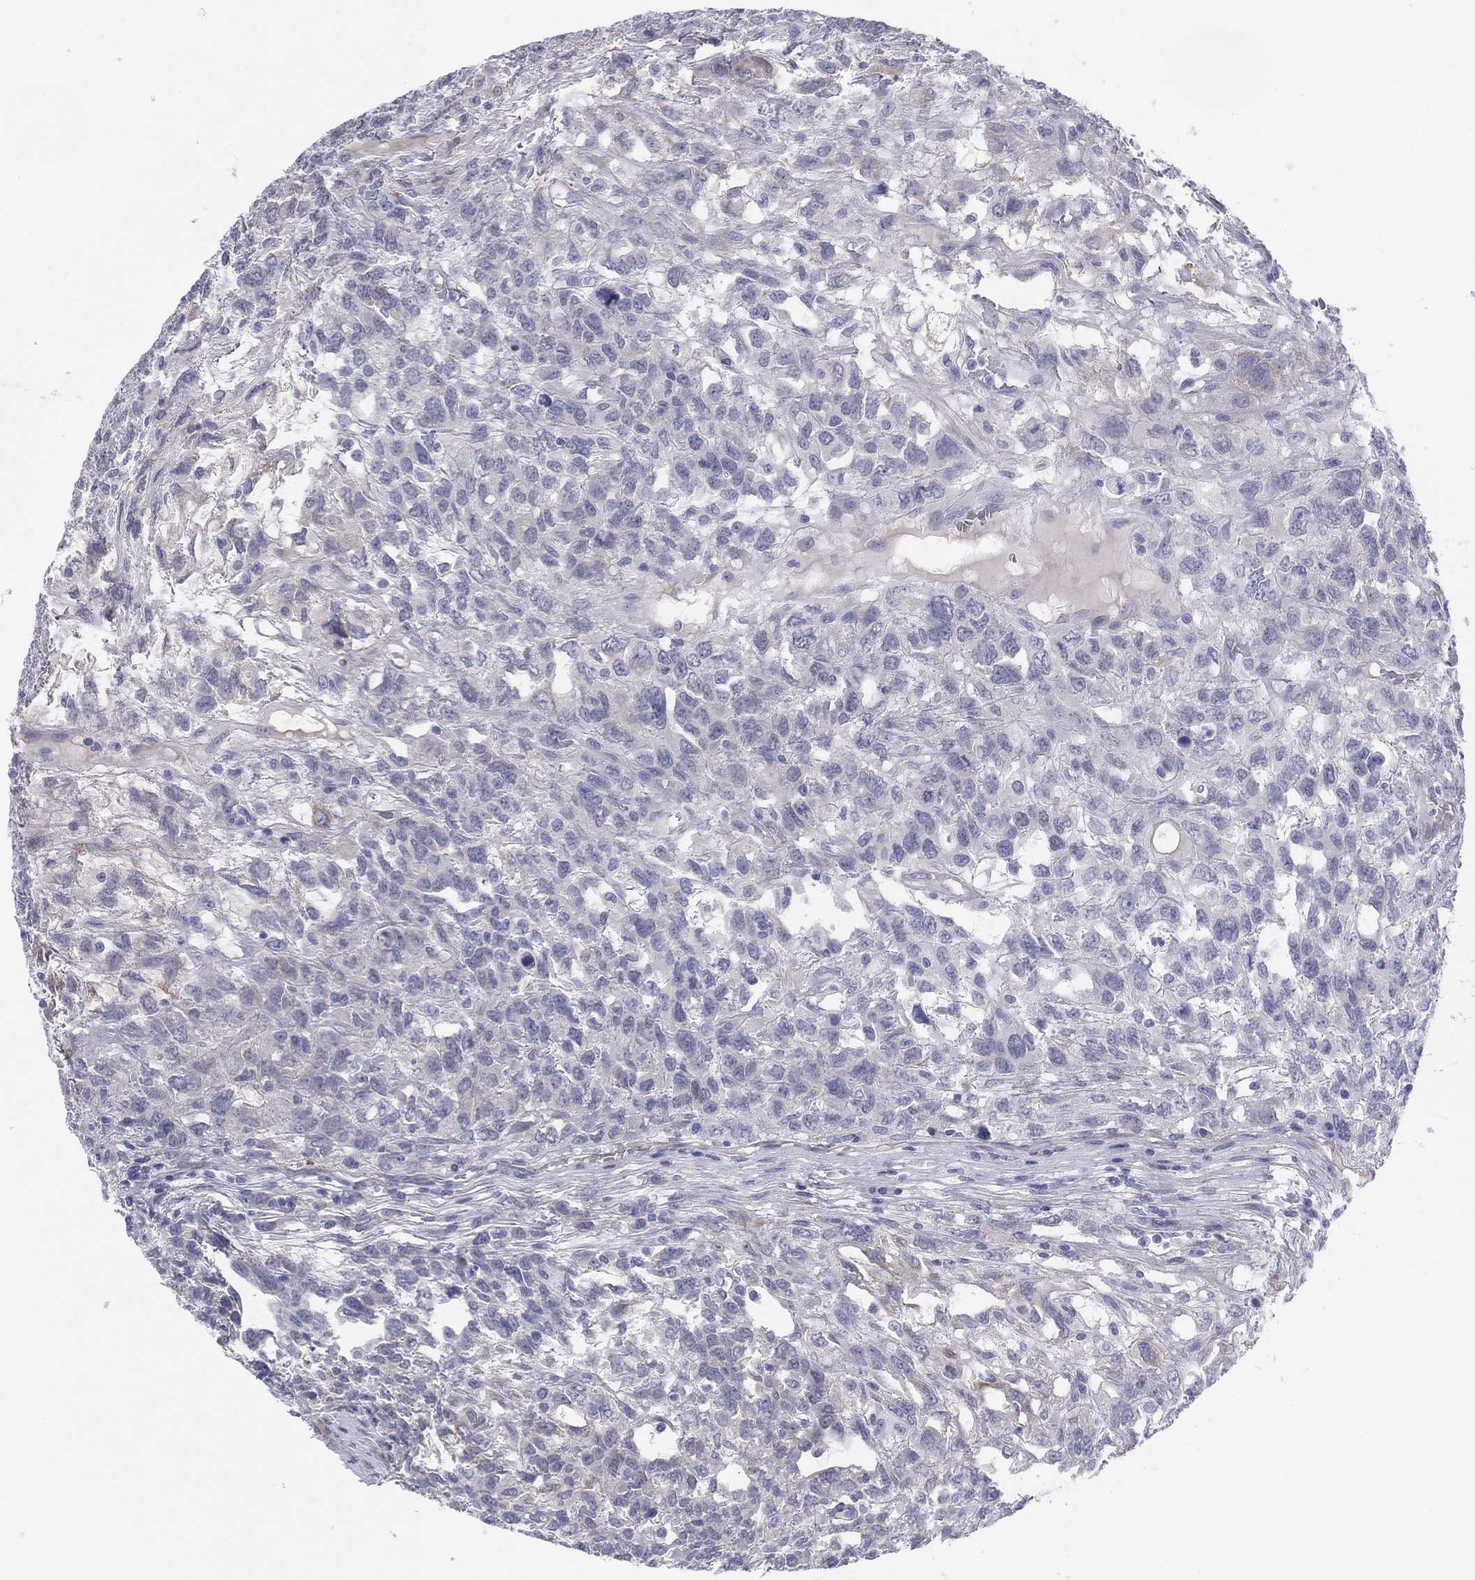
{"staining": {"intensity": "negative", "quantity": "none", "location": "none"}, "tissue": "testis cancer", "cell_type": "Tumor cells", "image_type": "cancer", "snomed": [{"axis": "morphology", "description": "Seminoma, NOS"}, {"axis": "topography", "description": "Testis"}], "caption": "Testis cancer was stained to show a protein in brown. There is no significant staining in tumor cells.", "gene": "MLF1", "patient": {"sex": "male", "age": 52}}